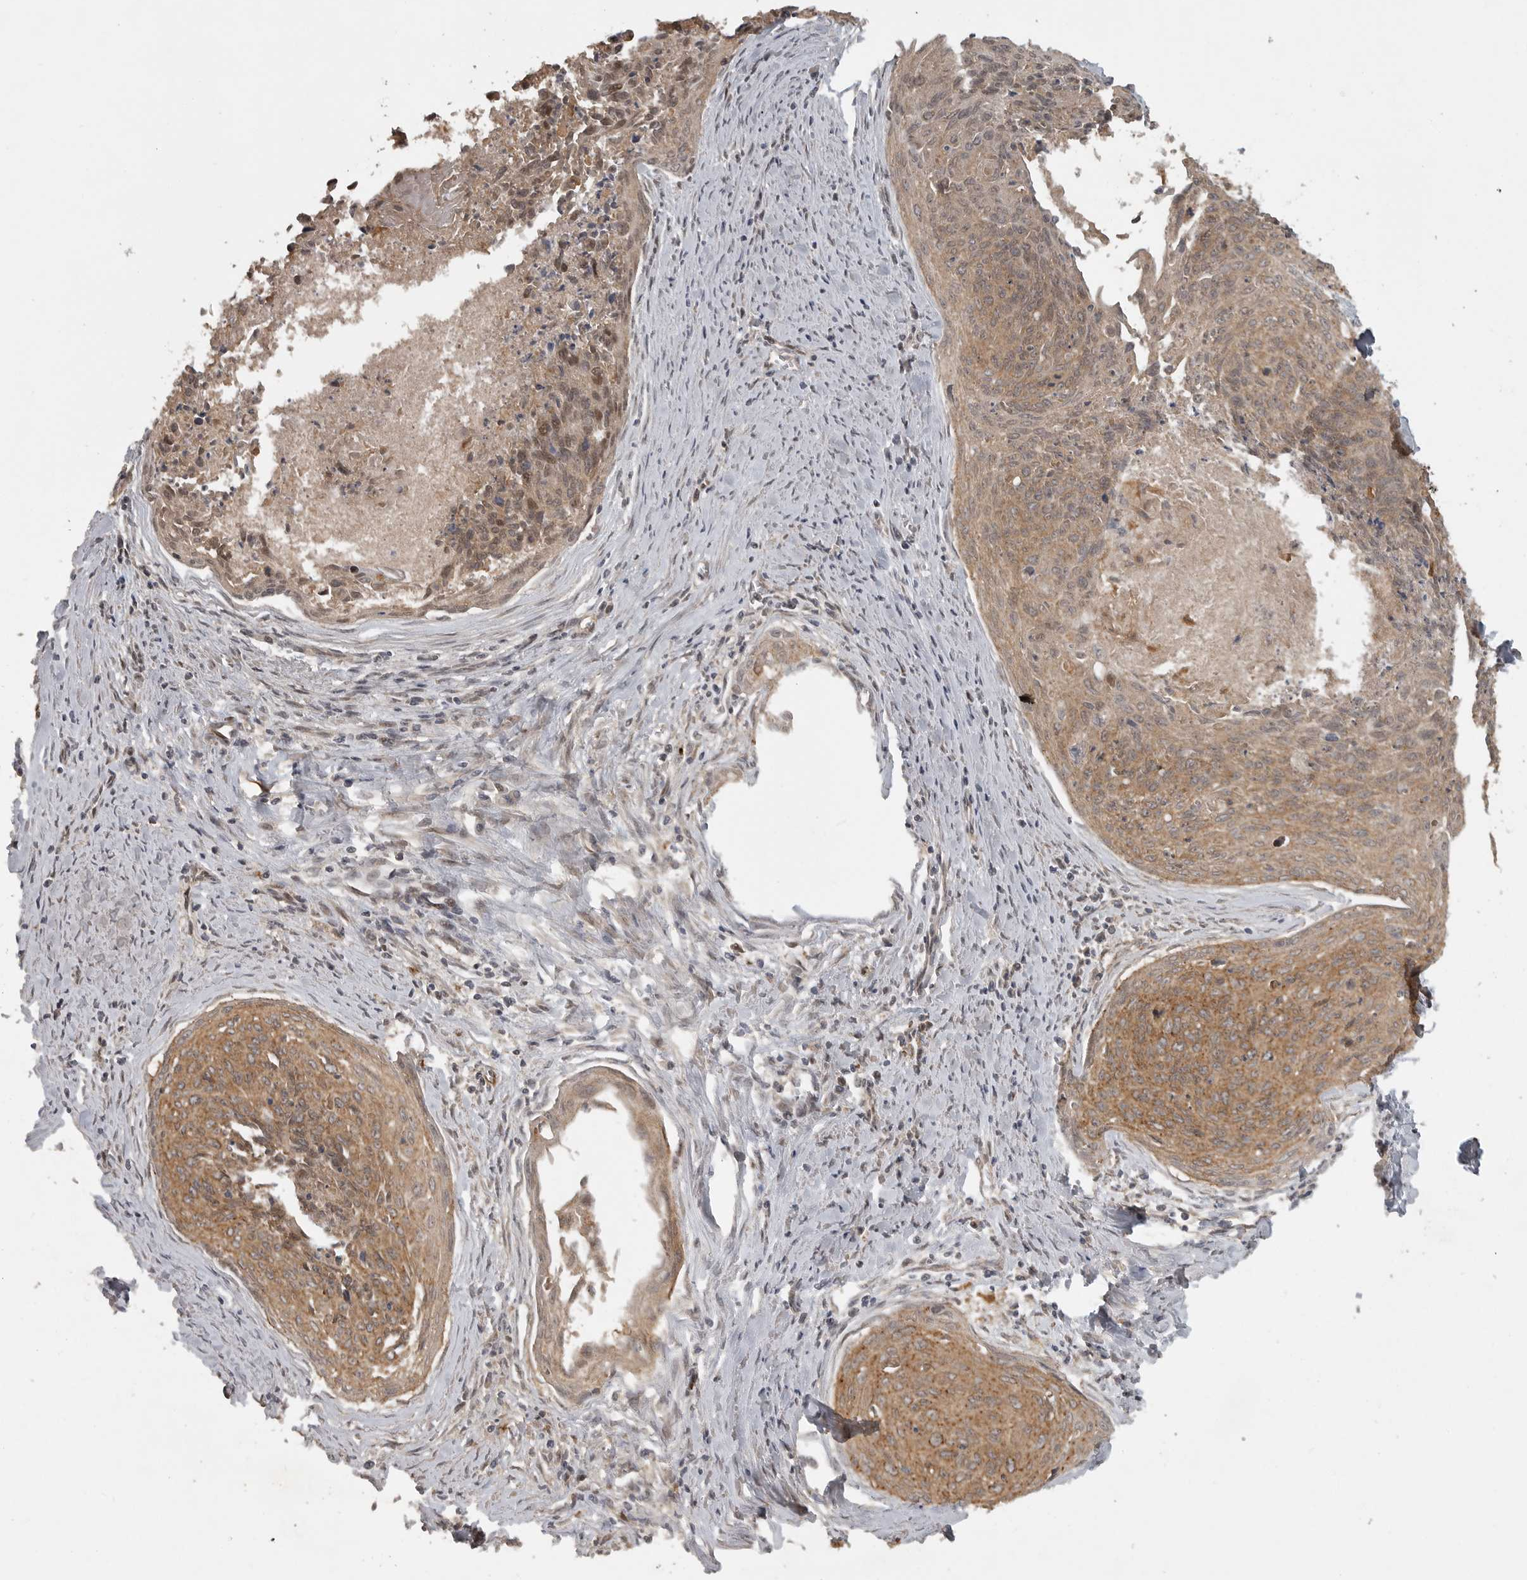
{"staining": {"intensity": "moderate", "quantity": ">75%", "location": "cytoplasmic/membranous"}, "tissue": "cervical cancer", "cell_type": "Tumor cells", "image_type": "cancer", "snomed": [{"axis": "morphology", "description": "Squamous cell carcinoma, NOS"}, {"axis": "topography", "description": "Cervix"}], "caption": "A brown stain highlights moderate cytoplasmic/membranous positivity of a protein in cervical cancer (squamous cell carcinoma) tumor cells.", "gene": "LLGL1", "patient": {"sex": "female", "age": 55}}